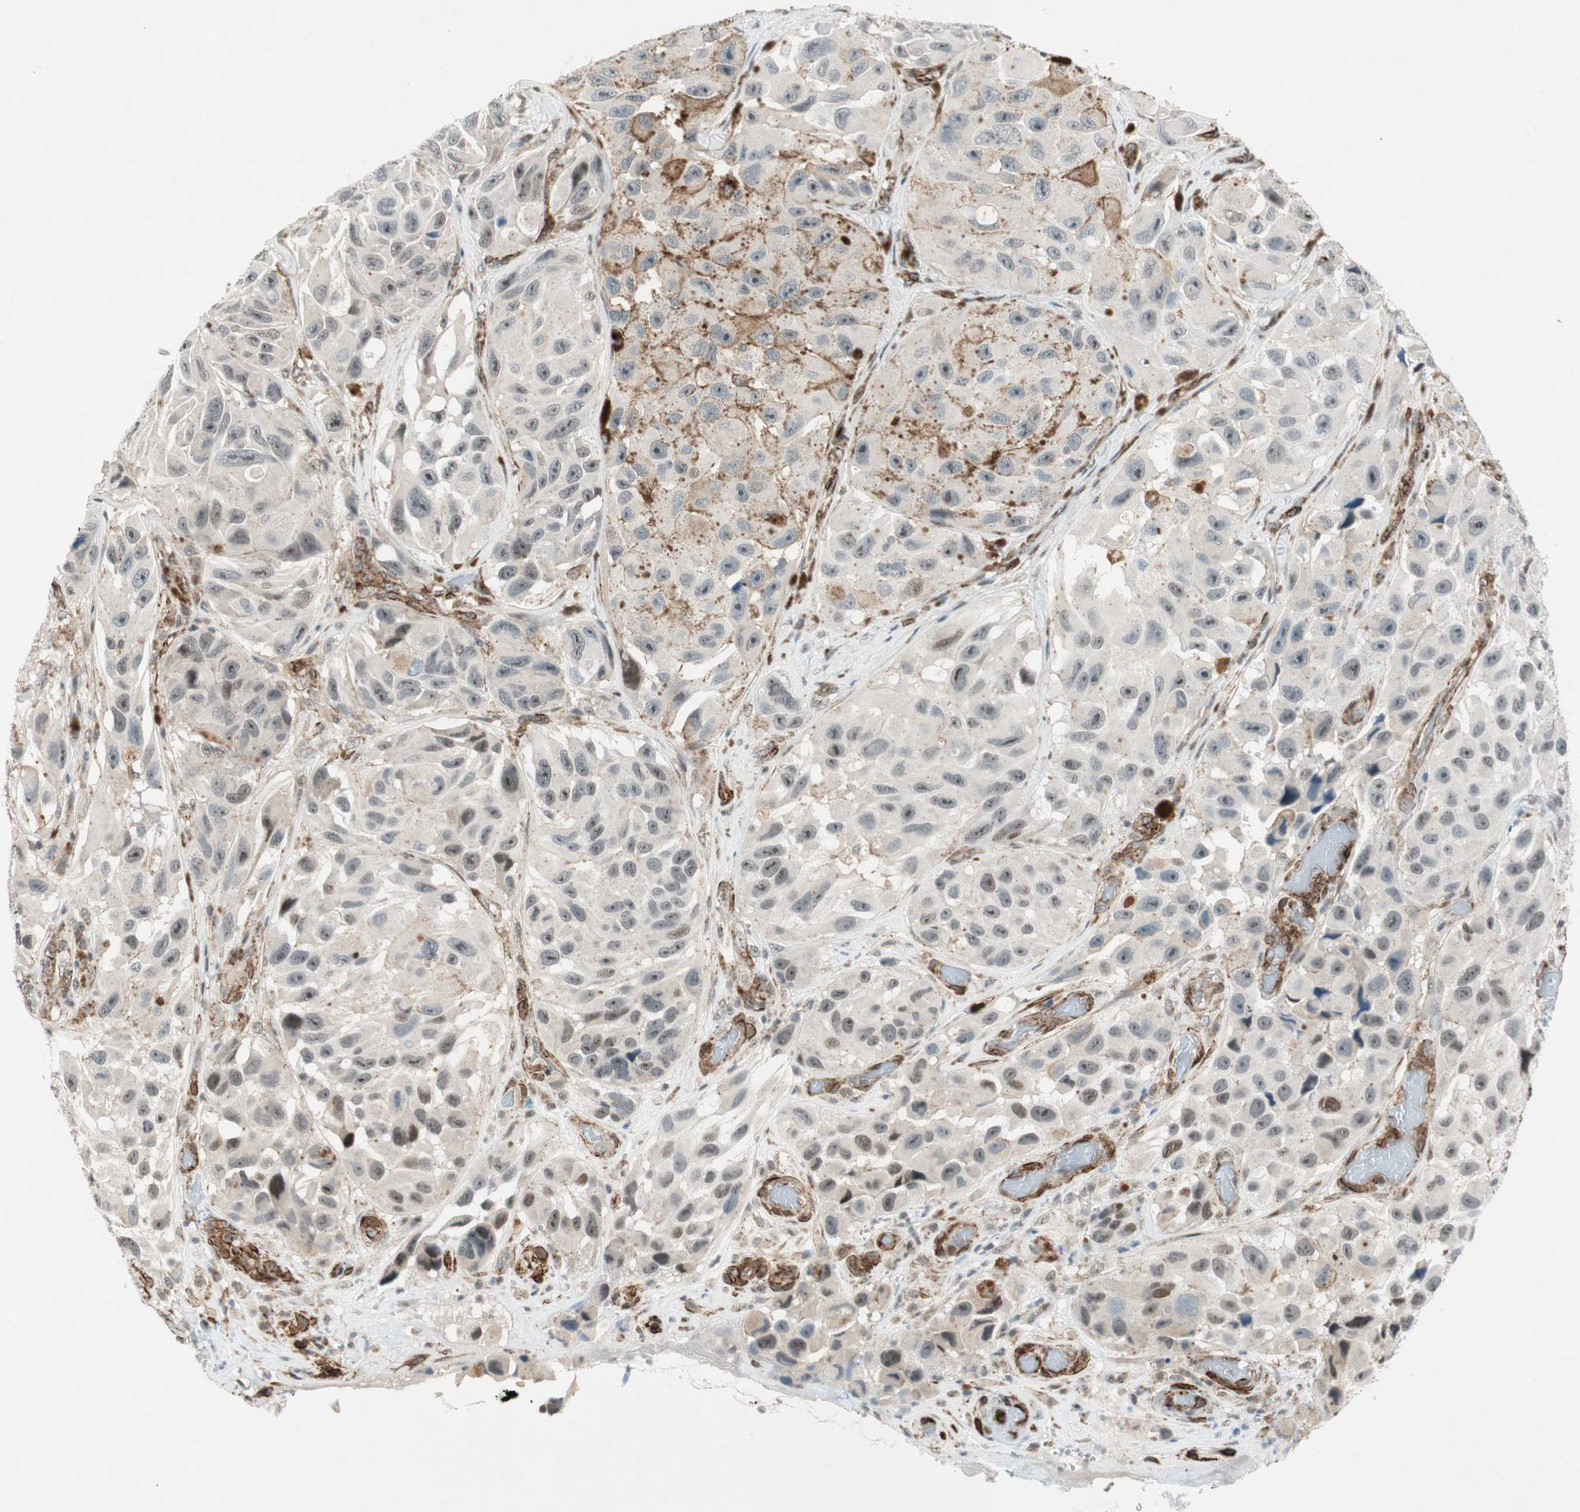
{"staining": {"intensity": "negative", "quantity": "none", "location": "none"}, "tissue": "melanoma", "cell_type": "Tumor cells", "image_type": "cancer", "snomed": [{"axis": "morphology", "description": "Malignant melanoma, NOS"}, {"axis": "topography", "description": "Skin"}], "caption": "This is a micrograph of immunohistochemistry staining of malignant melanoma, which shows no positivity in tumor cells.", "gene": "CDK19", "patient": {"sex": "female", "age": 73}}